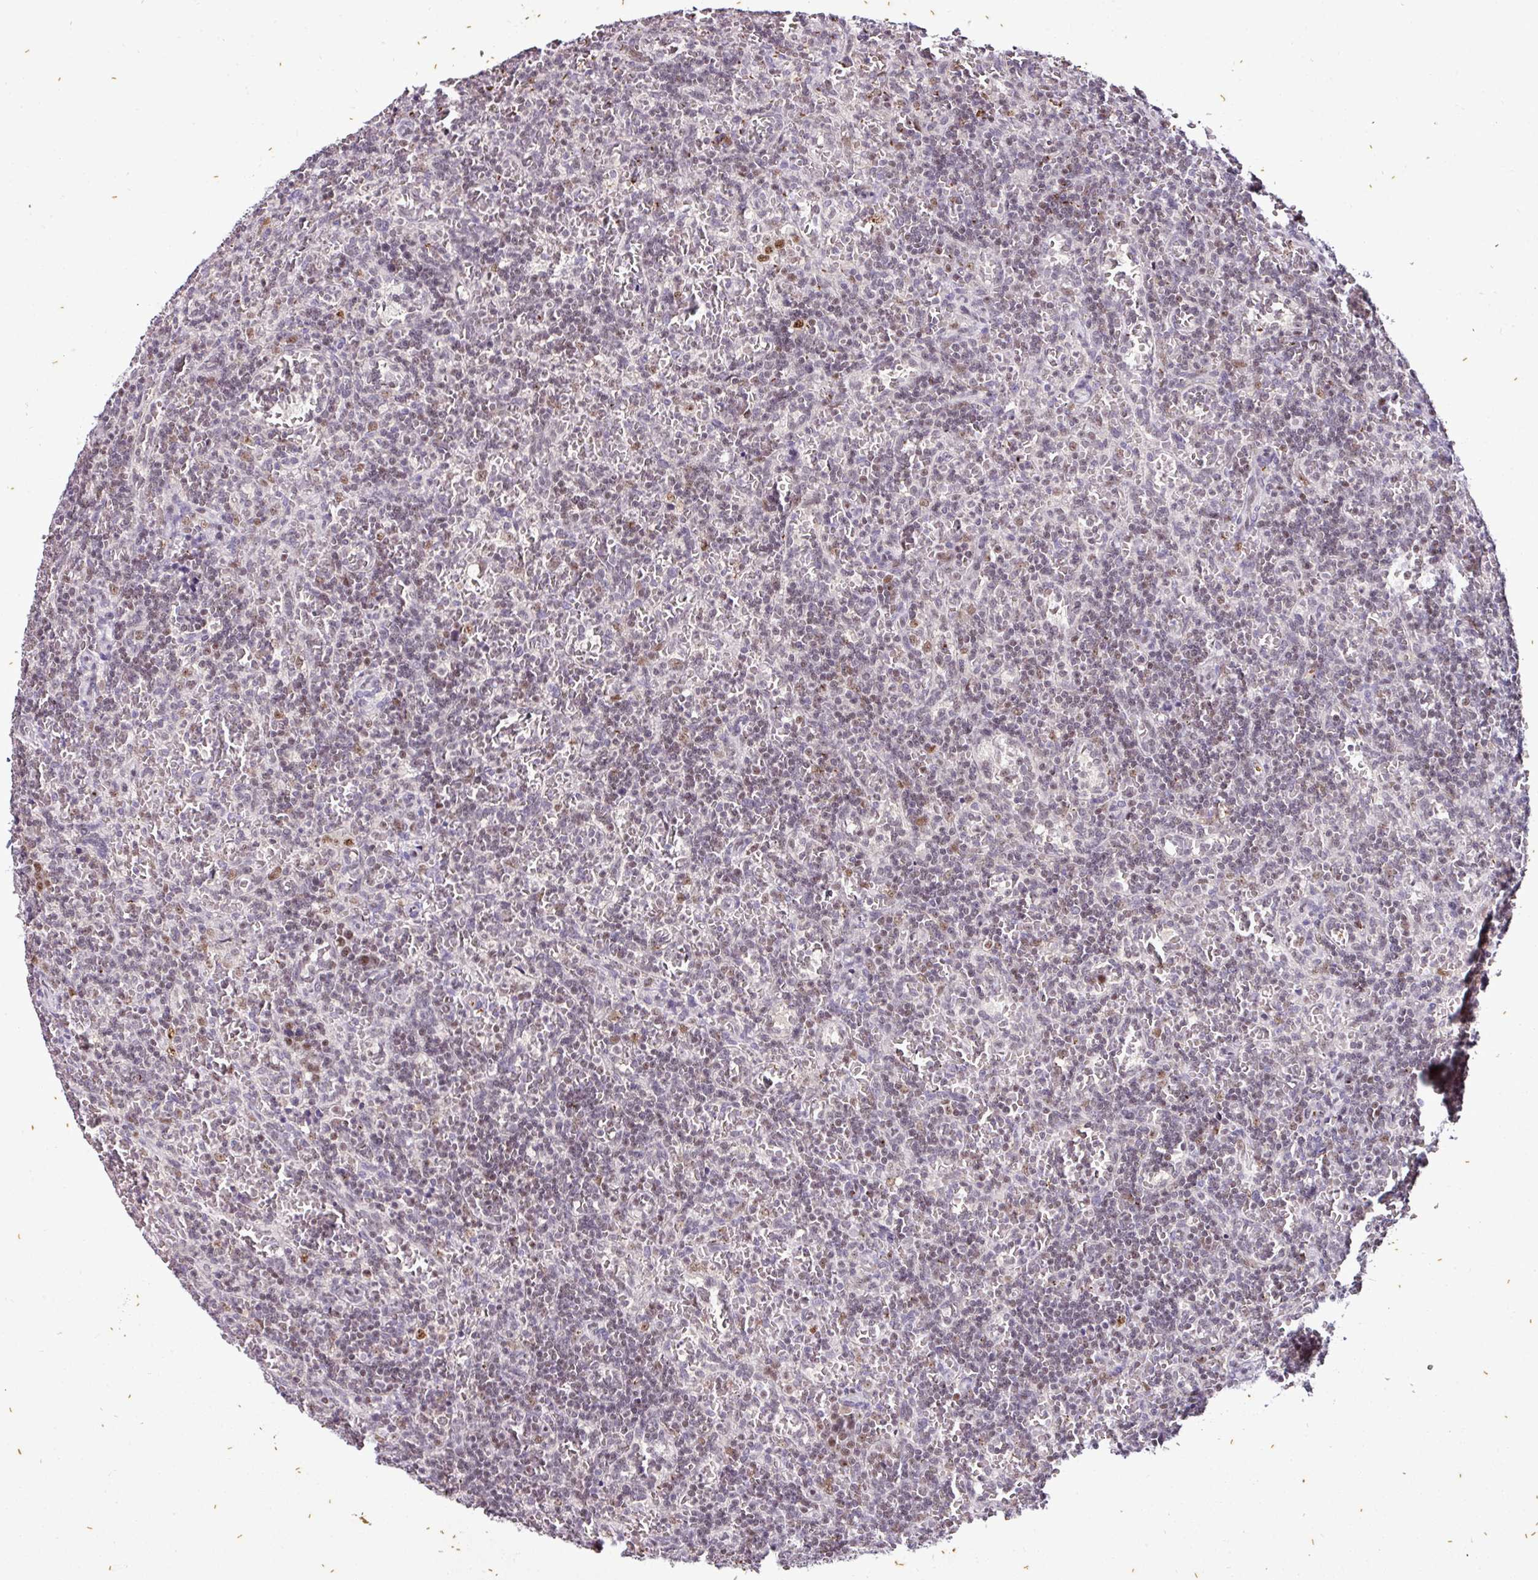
{"staining": {"intensity": "weak", "quantity": "<25%", "location": "nuclear"}, "tissue": "lymphoma", "cell_type": "Tumor cells", "image_type": "cancer", "snomed": [{"axis": "morphology", "description": "Malignant lymphoma, non-Hodgkin's type, Low grade"}, {"axis": "topography", "description": "Spleen"}], "caption": "A micrograph of lymphoma stained for a protein demonstrates no brown staining in tumor cells. (DAB IHC visualized using brightfield microscopy, high magnification).", "gene": "KLF16", "patient": {"sex": "male", "age": 73}}